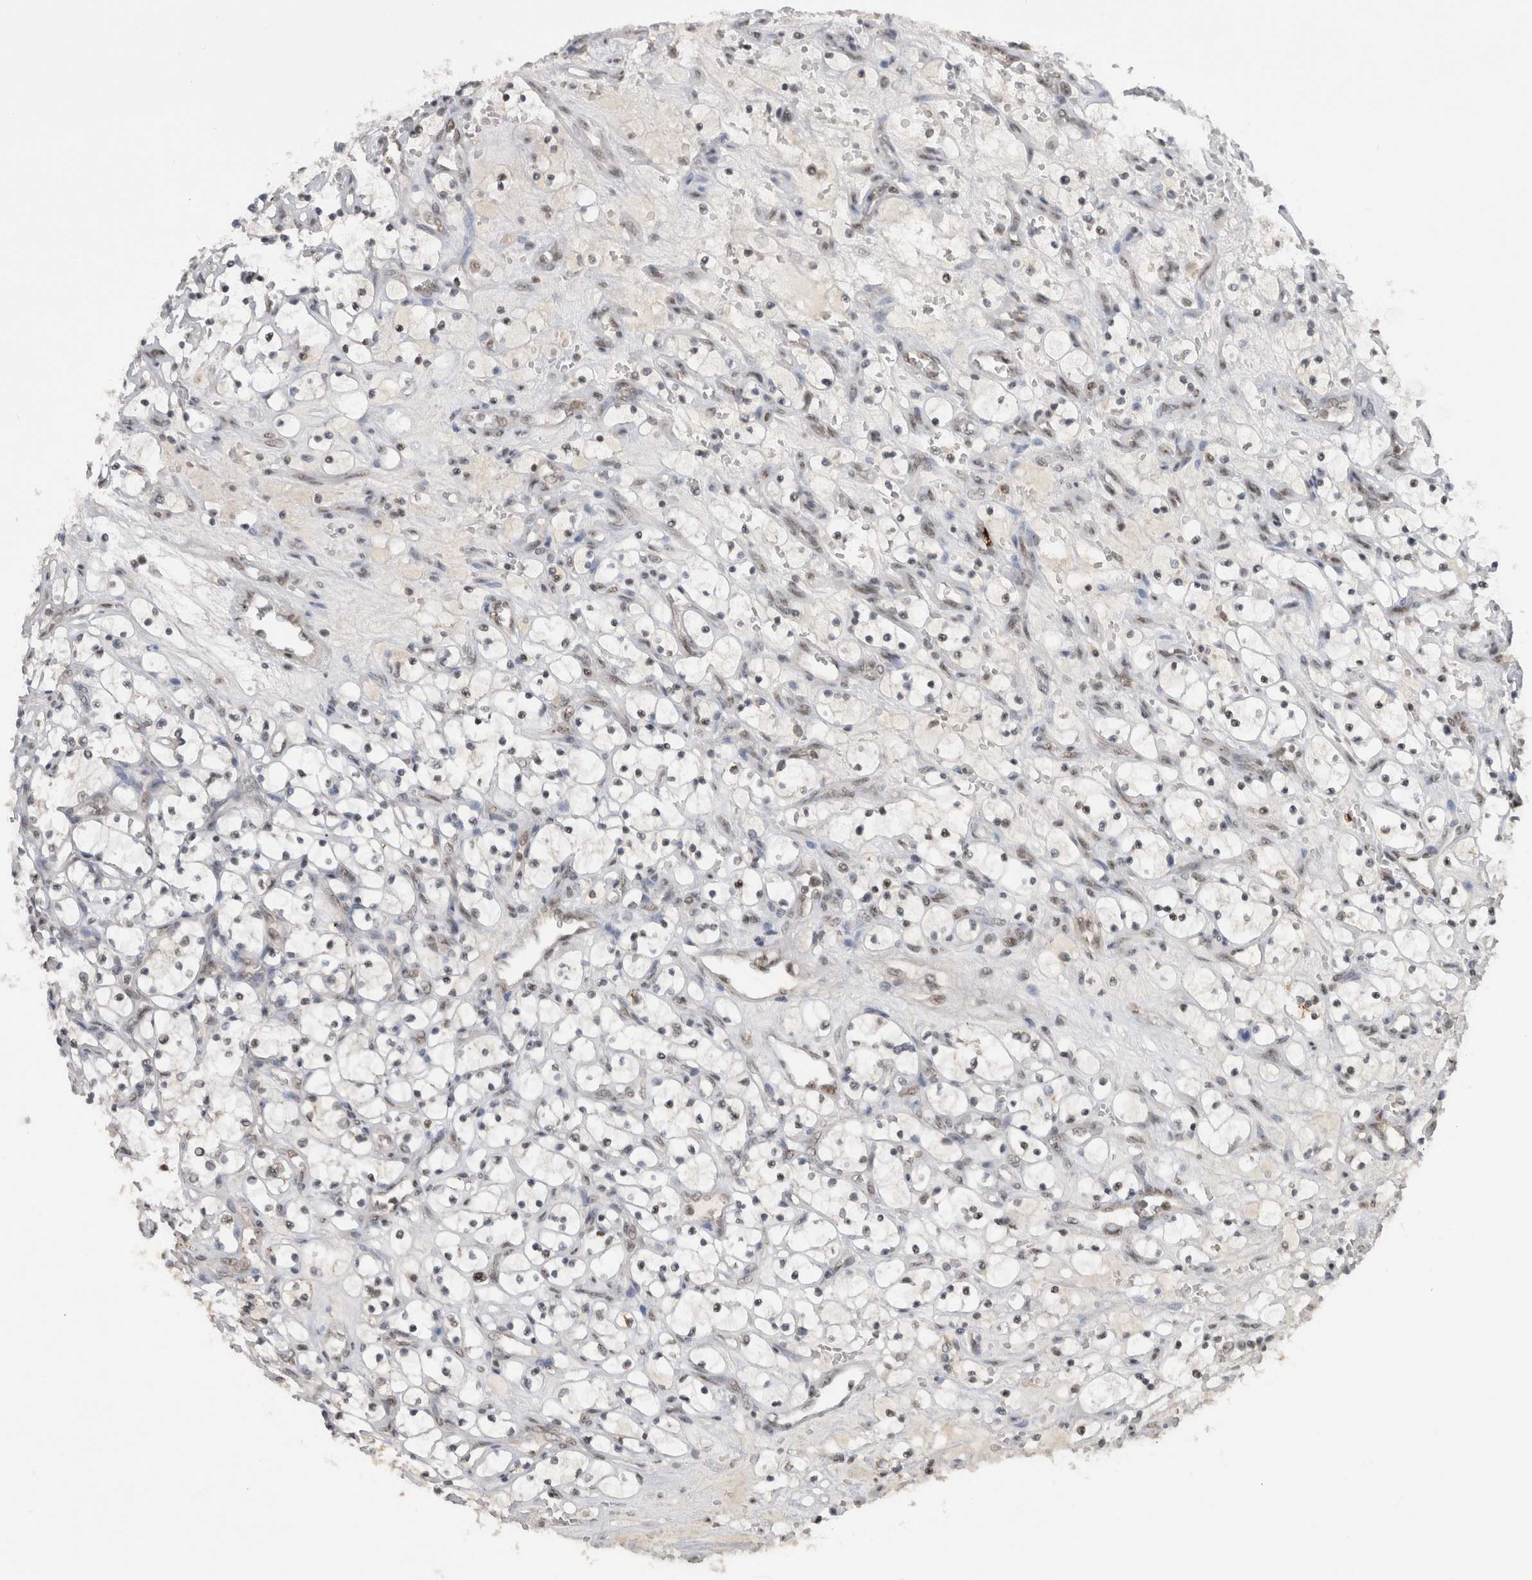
{"staining": {"intensity": "negative", "quantity": "none", "location": "none"}, "tissue": "renal cancer", "cell_type": "Tumor cells", "image_type": "cancer", "snomed": [{"axis": "morphology", "description": "Adenocarcinoma, NOS"}, {"axis": "topography", "description": "Kidney"}], "caption": "Immunohistochemistry (IHC) of human renal adenocarcinoma shows no staining in tumor cells.", "gene": "DAXX", "patient": {"sex": "female", "age": 69}}